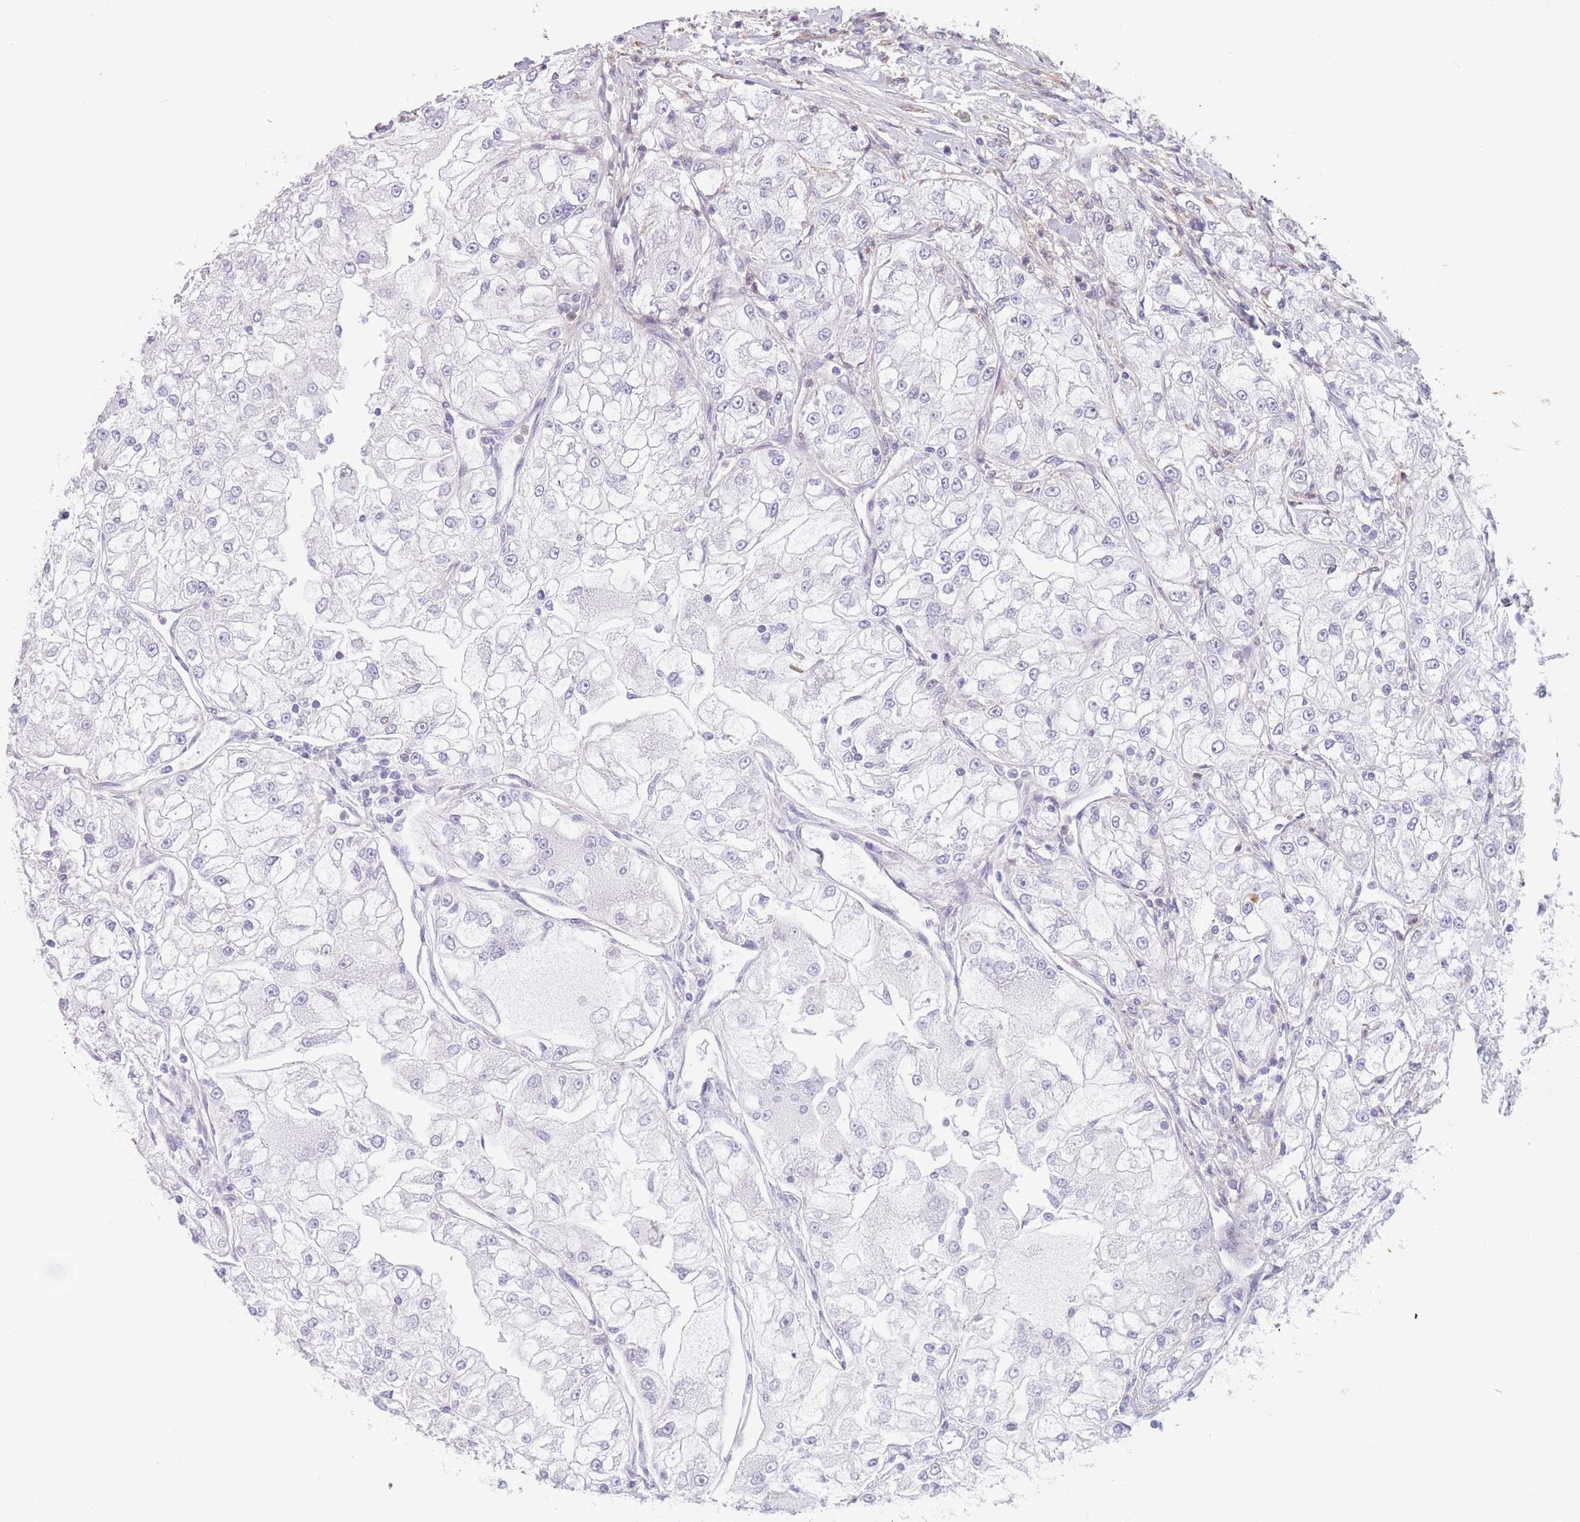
{"staining": {"intensity": "negative", "quantity": "none", "location": "none"}, "tissue": "renal cancer", "cell_type": "Tumor cells", "image_type": "cancer", "snomed": [{"axis": "morphology", "description": "Adenocarcinoma, NOS"}, {"axis": "topography", "description": "Kidney"}], "caption": "This is an immunohistochemistry (IHC) histopathology image of human adenocarcinoma (renal). There is no positivity in tumor cells.", "gene": "PODXL", "patient": {"sex": "female", "age": 72}}